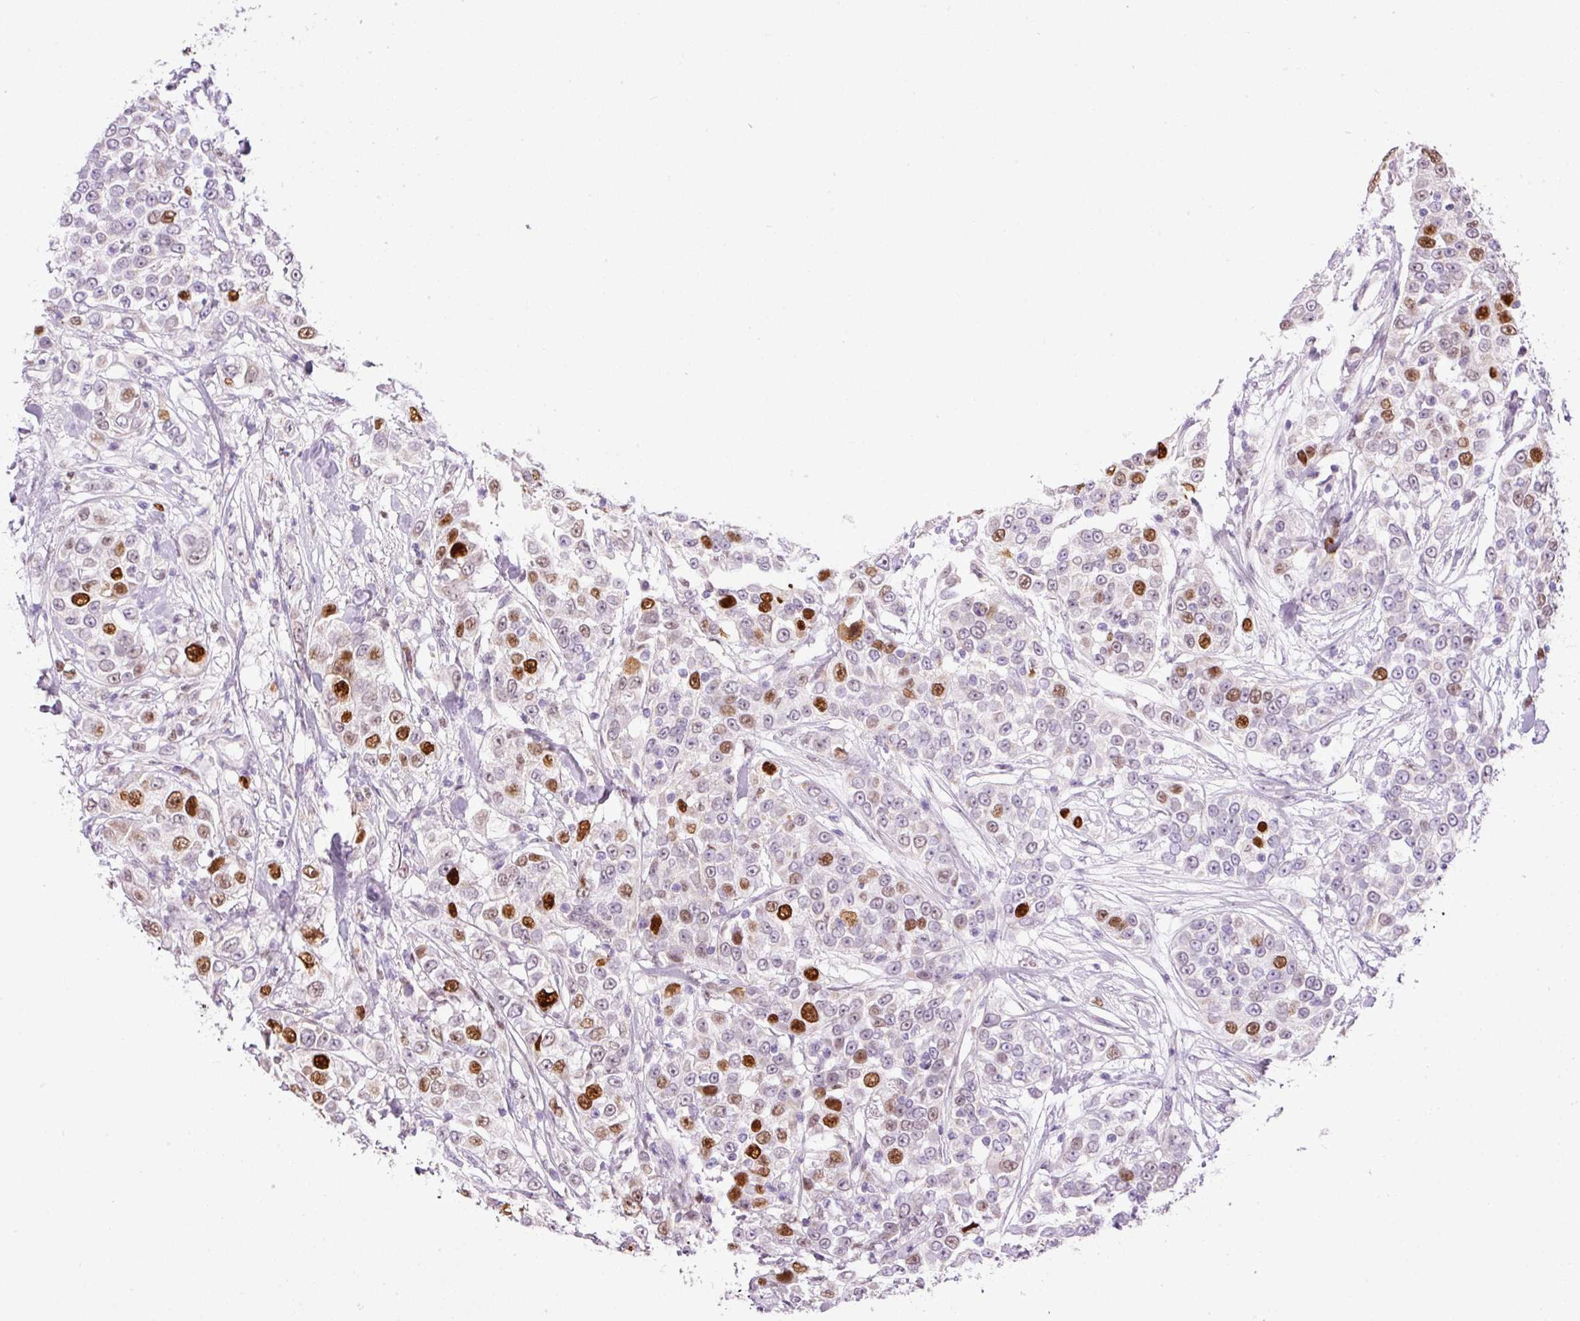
{"staining": {"intensity": "strong", "quantity": "25%-75%", "location": "nuclear"}, "tissue": "urothelial cancer", "cell_type": "Tumor cells", "image_type": "cancer", "snomed": [{"axis": "morphology", "description": "Urothelial carcinoma, High grade"}, {"axis": "topography", "description": "Urinary bladder"}], "caption": "Strong nuclear expression for a protein is appreciated in about 25%-75% of tumor cells of high-grade urothelial carcinoma using immunohistochemistry (IHC).", "gene": "KPNA2", "patient": {"sex": "female", "age": 80}}